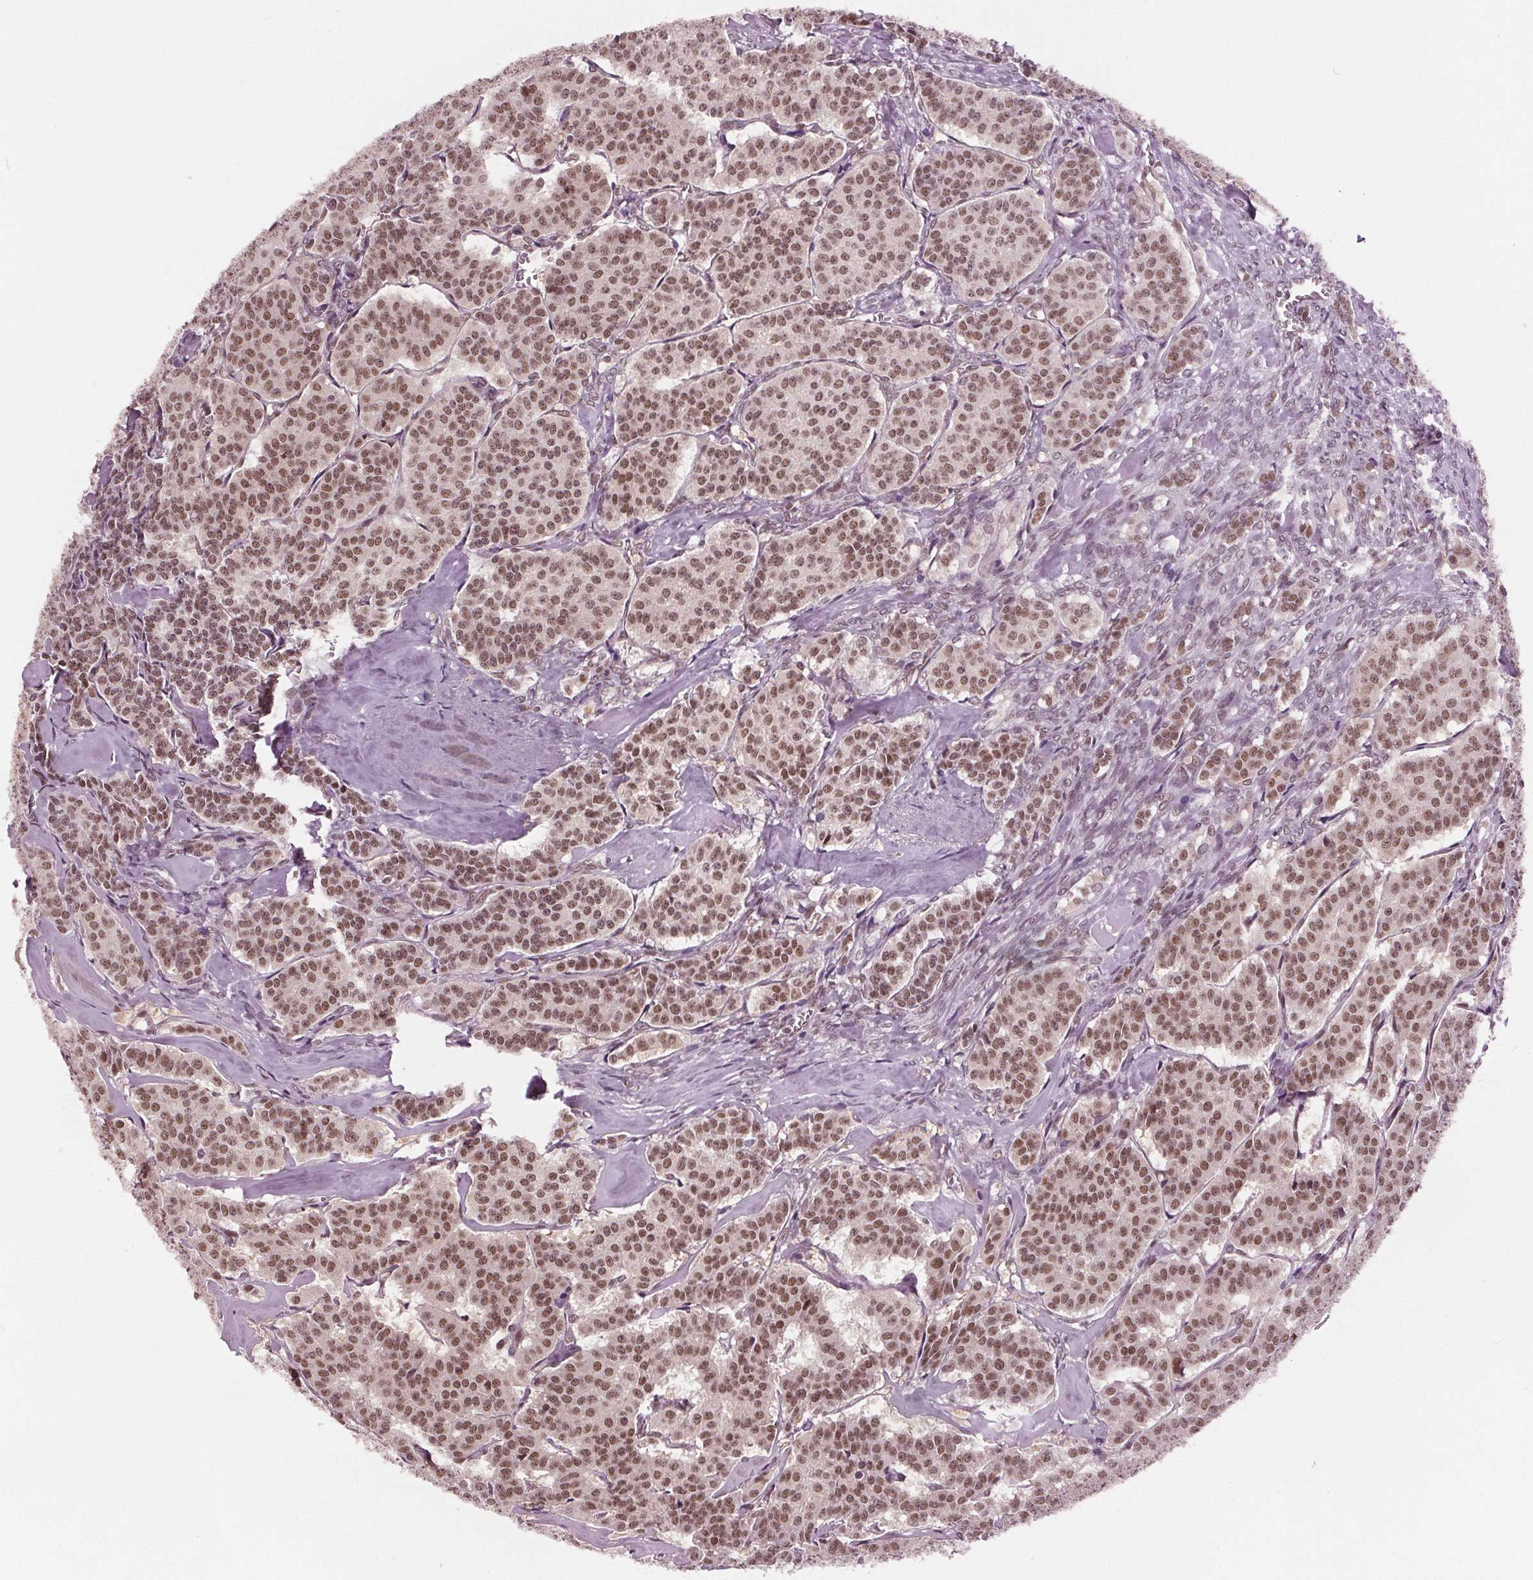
{"staining": {"intensity": "moderate", "quantity": ">75%", "location": "nuclear"}, "tissue": "carcinoid", "cell_type": "Tumor cells", "image_type": "cancer", "snomed": [{"axis": "morphology", "description": "Carcinoid, malignant, NOS"}, {"axis": "topography", "description": "Lung"}], "caption": "Immunohistochemistry (IHC) (DAB (3,3'-diaminobenzidine)) staining of human carcinoid (malignant) exhibits moderate nuclear protein staining in approximately >75% of tumor cells. Immunohistochemistry stains the protein of interest in brown and the nuclei are stained blue.", "gene": "IWS1", "patient": {"sex": "female", "age": 46}}